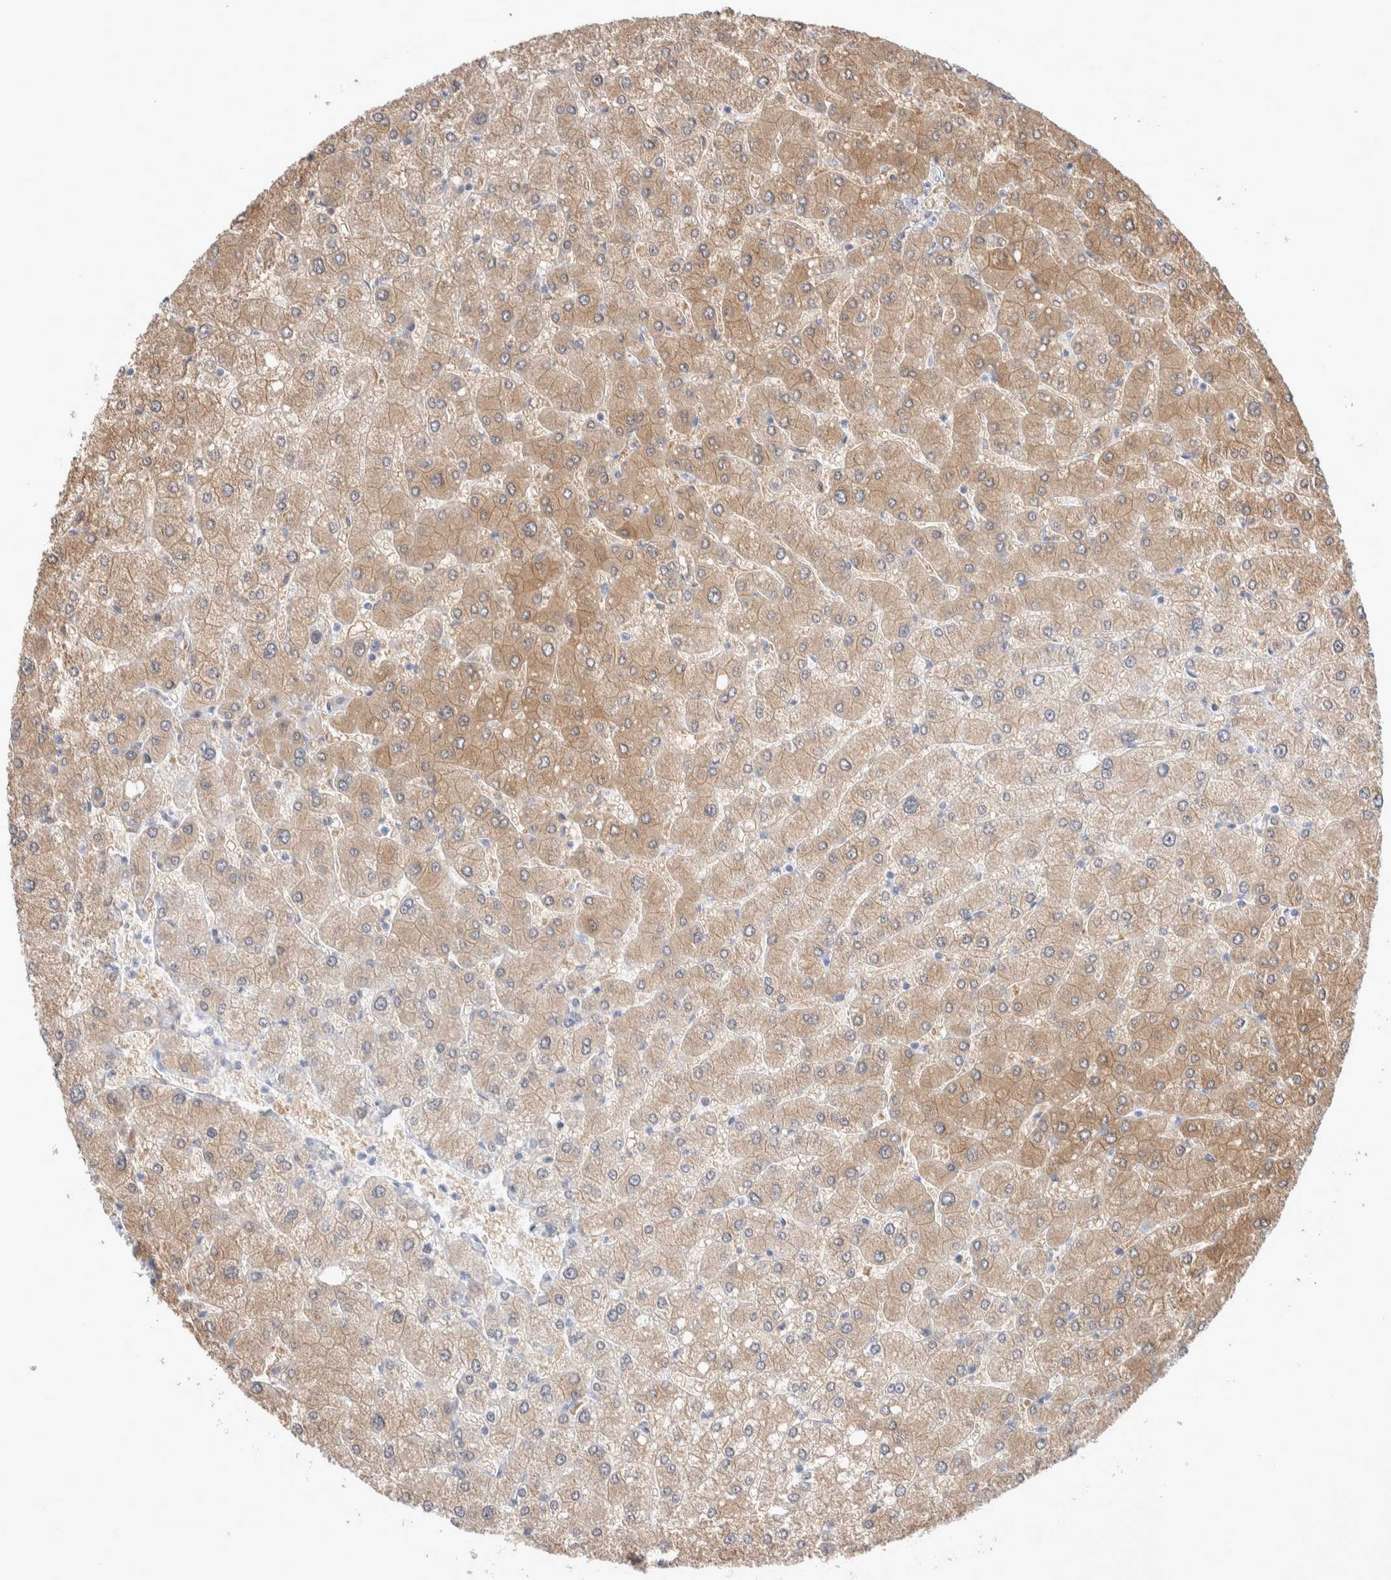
{"staining": {"intensity": "negative", "quantity": "none", "location": "none"}, "tissue": "liver", "cell_type": "Cholangiocytes", "image_type": "normal", "snomed": [{"axis": "morphology", "description": "Normal tissue, NOS"}, {"axis": "topography", "description": "Liver"}], "caption": "Cholangiocytes are negative for brown protein staining in unremarkable liver. (Brightfield microscopy of DAB immunohistochemistry (IHC) at high magnification).", "gene": "GDA", "patient": {"sex": "male", "age": 55}}